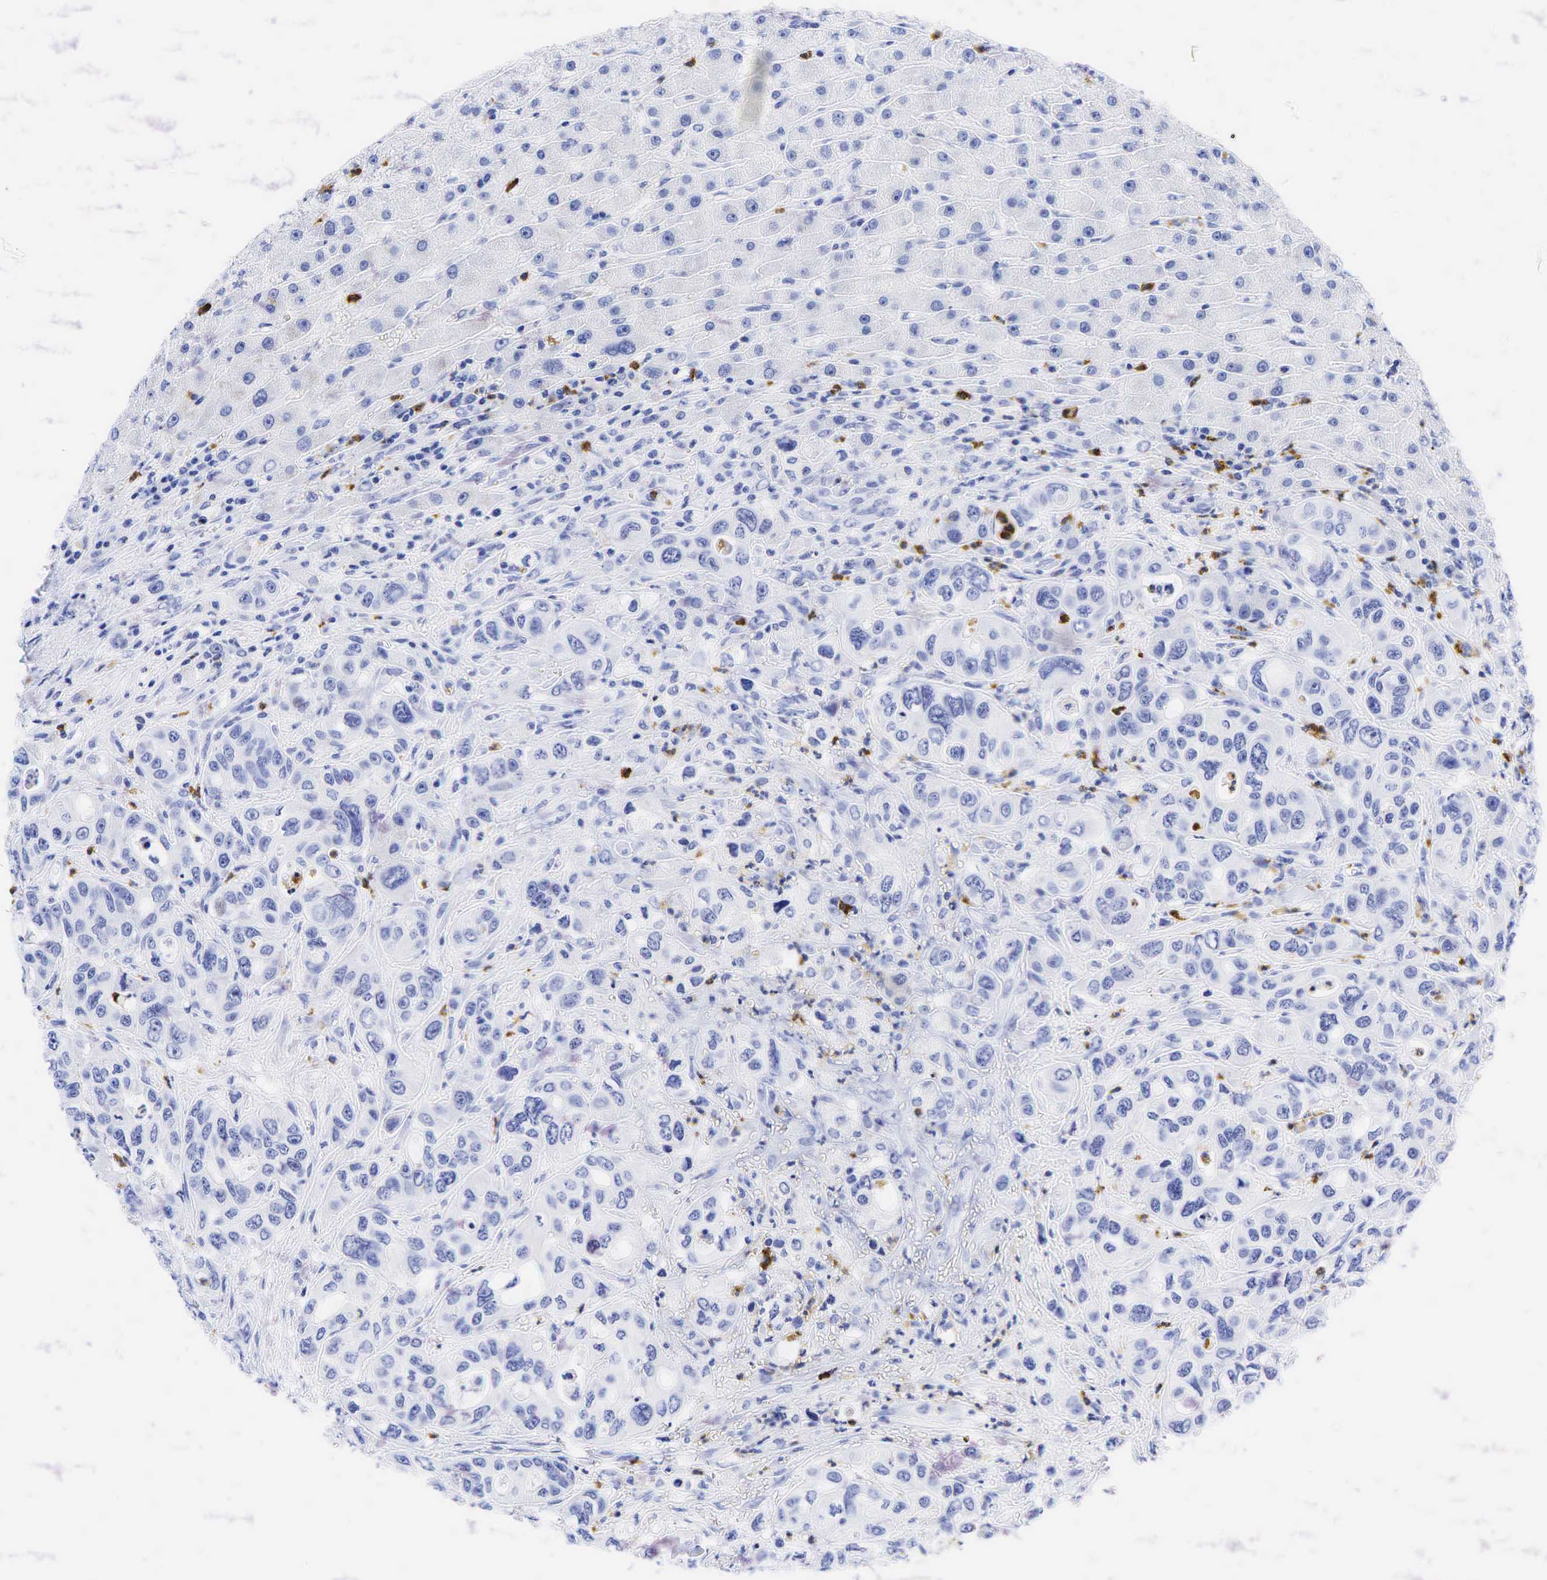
{"staining": {"intensity": "negative", "quantity": "none", "location": "none"}, "tissue": "liver", "cell_type": "Cholangiocytes", "image_type": "normal", "snomed": [{"axis": "morphology", "description": "Normal tissue, NOS"}, {"axis": "topography", "description": "Liver"}], "caption": "This is a micrograph of immunohistochemistry (IHC) staining of unremarkable liver, which shows no positivity in cholangiocytes. Brightfield microscopy of IHC stained with DAB (brown) and hematoxylin (blue), captured at high magnification.", "gene": "FUT4", "patient": {"sex": "female", "age": 79}}